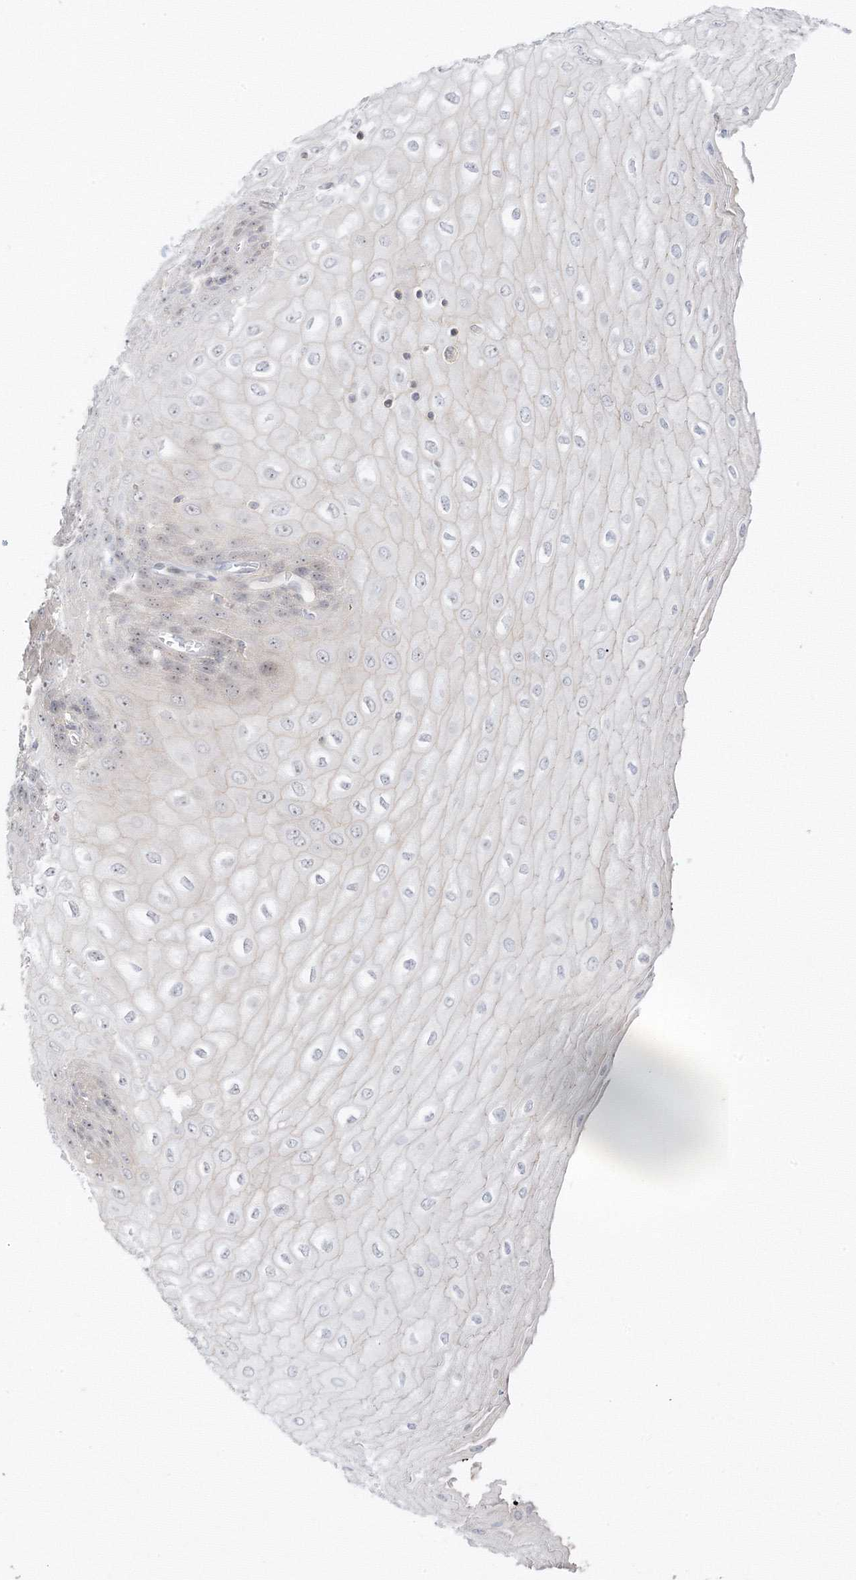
{"staining": {"intensity": "moderate", "quantity": "25%-75%", "location": "nuclear"}, "tissue": "esophagus", "cell_type": "Squamous epithelial cells", "image_type": "normal", "snomed": [{"axis": "morphology", "description": "Normal tissue, NOS"}, {"axis": "topography", "description": "Esophagus"}], "caption": "DAB immunohistochemical staining of unremarkable human esophagus reveals moderate nuclear protein staining in about 25%-75% of squamous epithelial cells.", "gene": "ETAA1", "patient": {"sex": "male", "age": 60}}